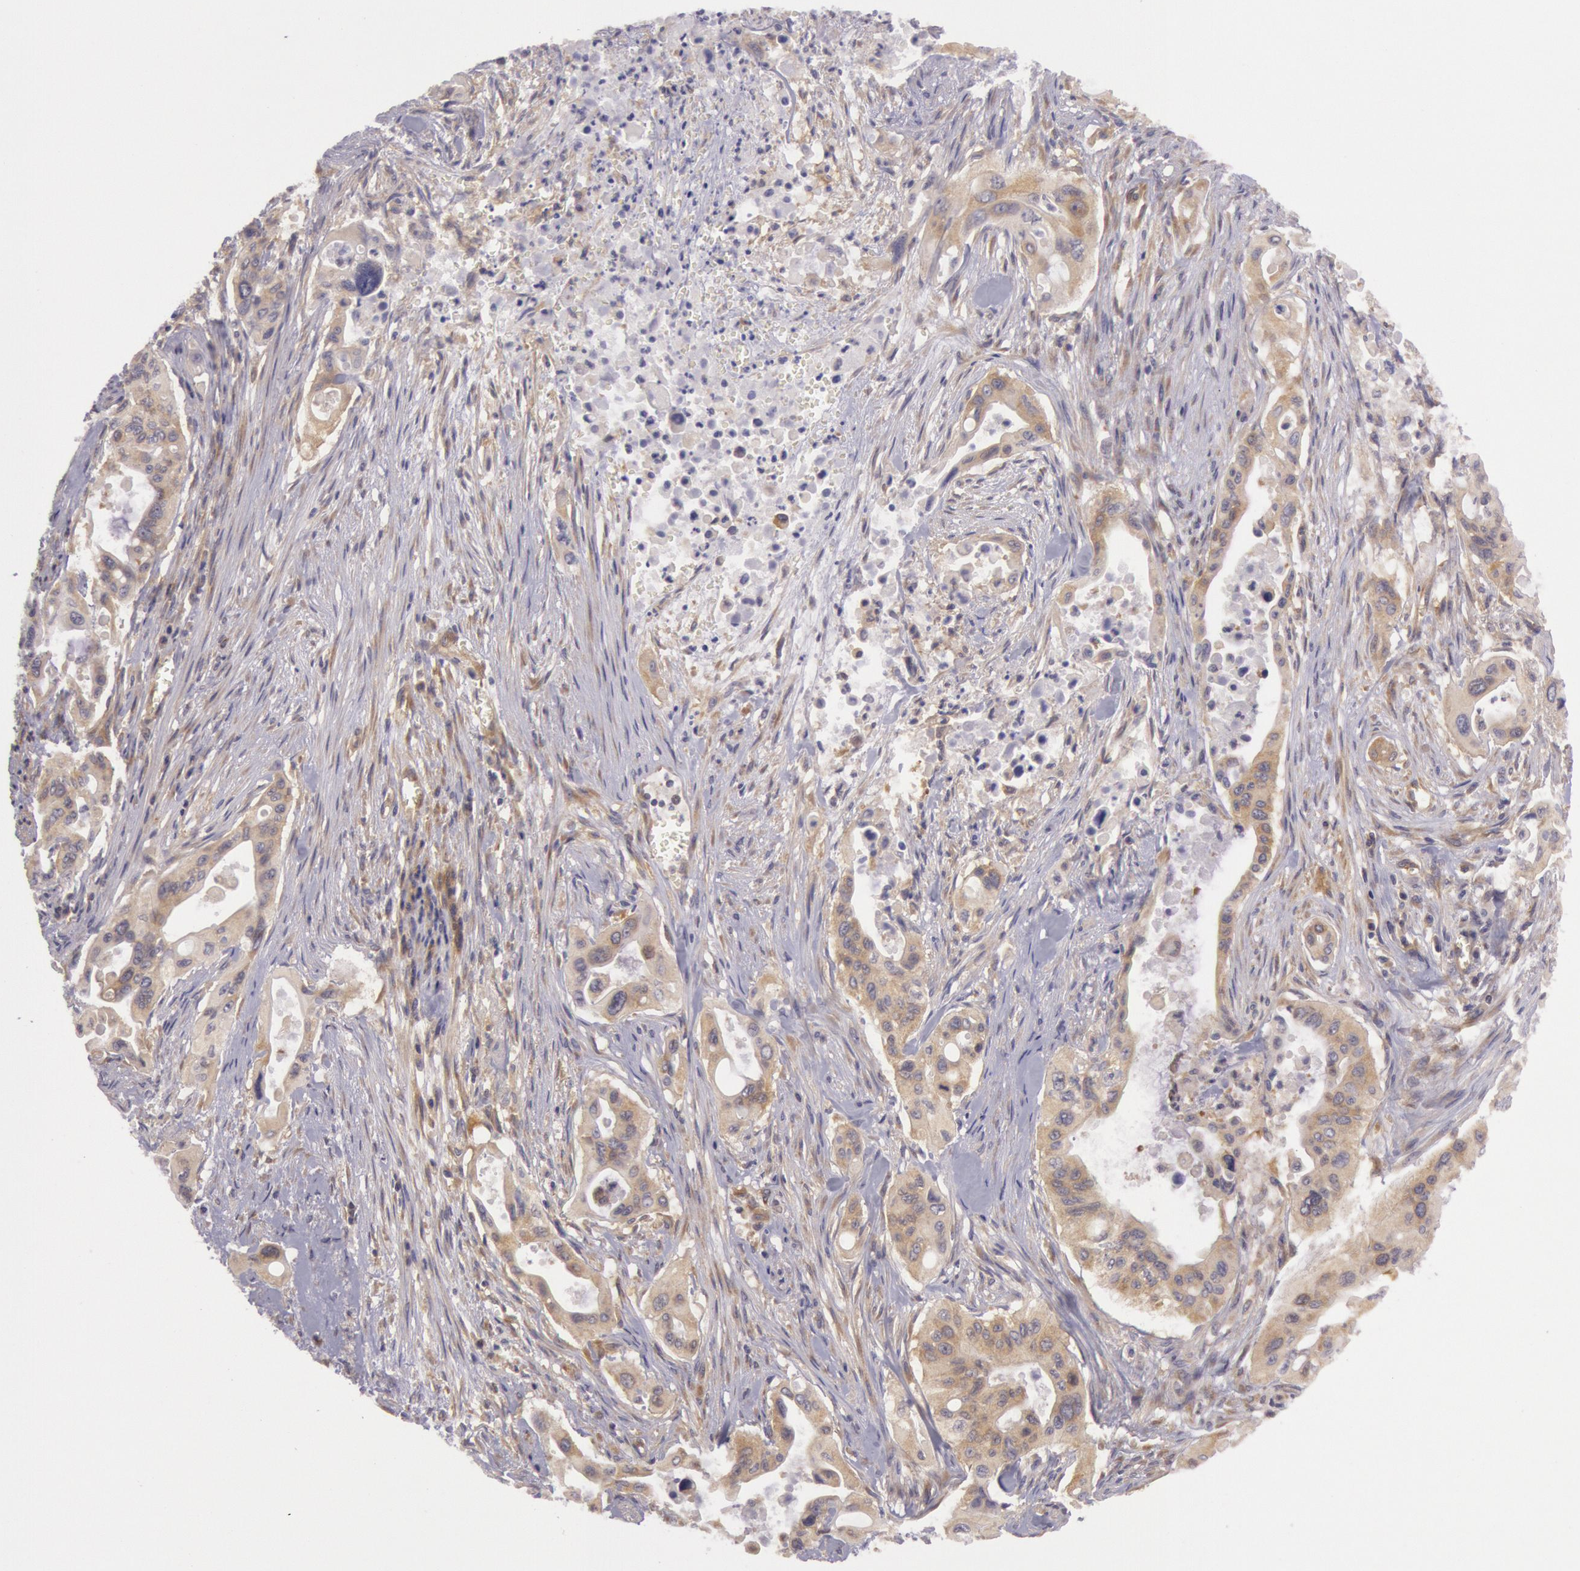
{"staining": {"intensity": "moderate", "quantity": ">75%", "location": "cytoplasmic/membranous"}, "tissue": "pancreatic cancer", "cell_type": "Tumor cells", "image_type": "cancer", "snomed": [{"axis": "morphology", "description": "Adenocarcinoma, NOS"}, {"axis": "topography", "description": "Pancreas"}], "caption": "Immunohistochemical staining of pancreatic cancer (adenocarcinoma) shows moderate cytoplasmic/membranous protein expression in about >75% of tumor cells.", "gene": "CHUK", "patient": {"sex": "male", "age": 77}}